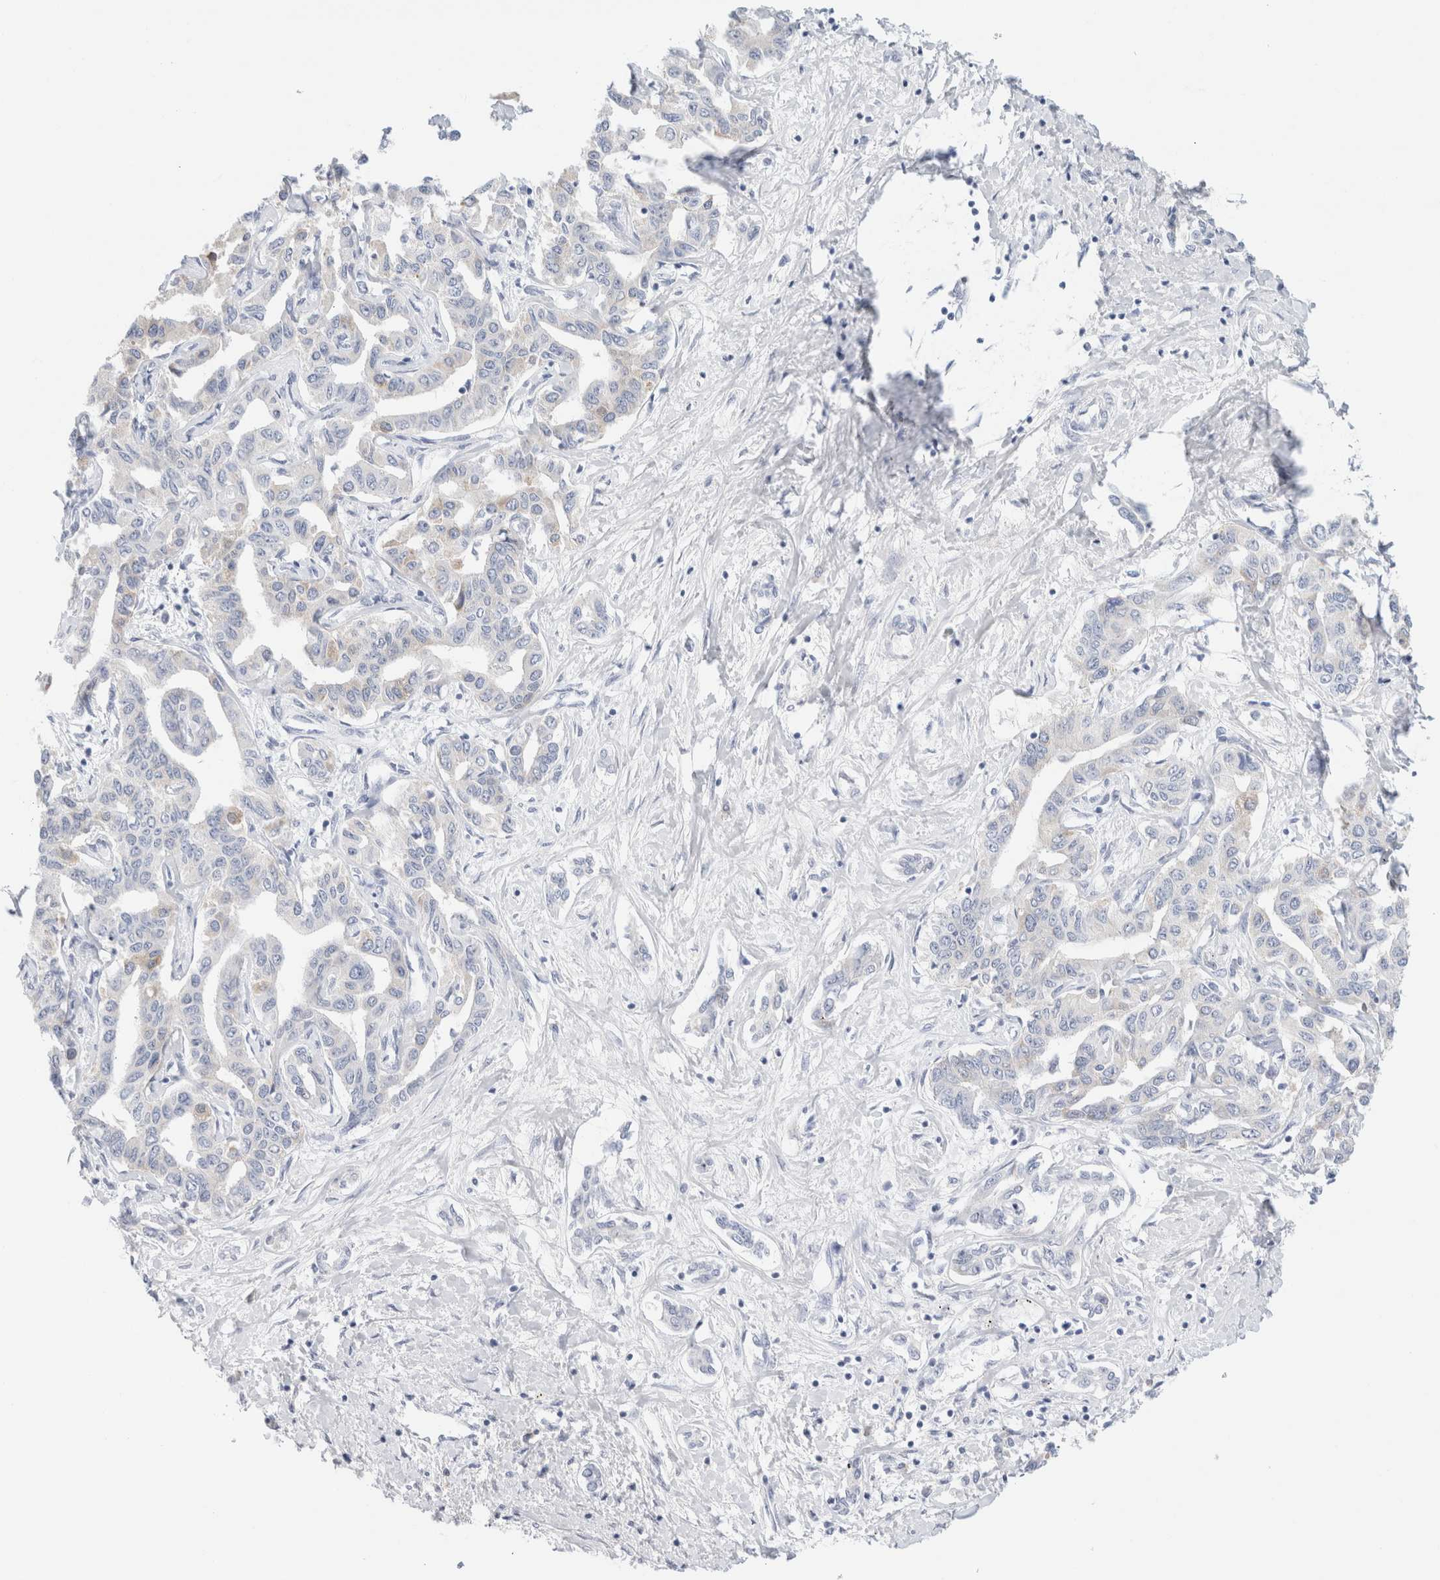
{"staining": {"intensity": "negative", "quantity": "none", "location": "none"}, "tissue": "liver cancer", "cell_type": "Tumor cells", "image_type": "cancer", "snomed": [{"axis": "morphology", "description": "Cholangiocarcinoma"}, {"axis": "topography", "description": "Liver"}], "caption": "Immunohistochemistry photomicrograph of neoplastic tissue: liver cancer (cholangiocarcinoma) stained with DAB (3,3'-diaminobenzidine) reveals no significant protein positivity in tumor cells.", "gene": "GADD45G", "patient": {"sex": "male", "age": 59}}